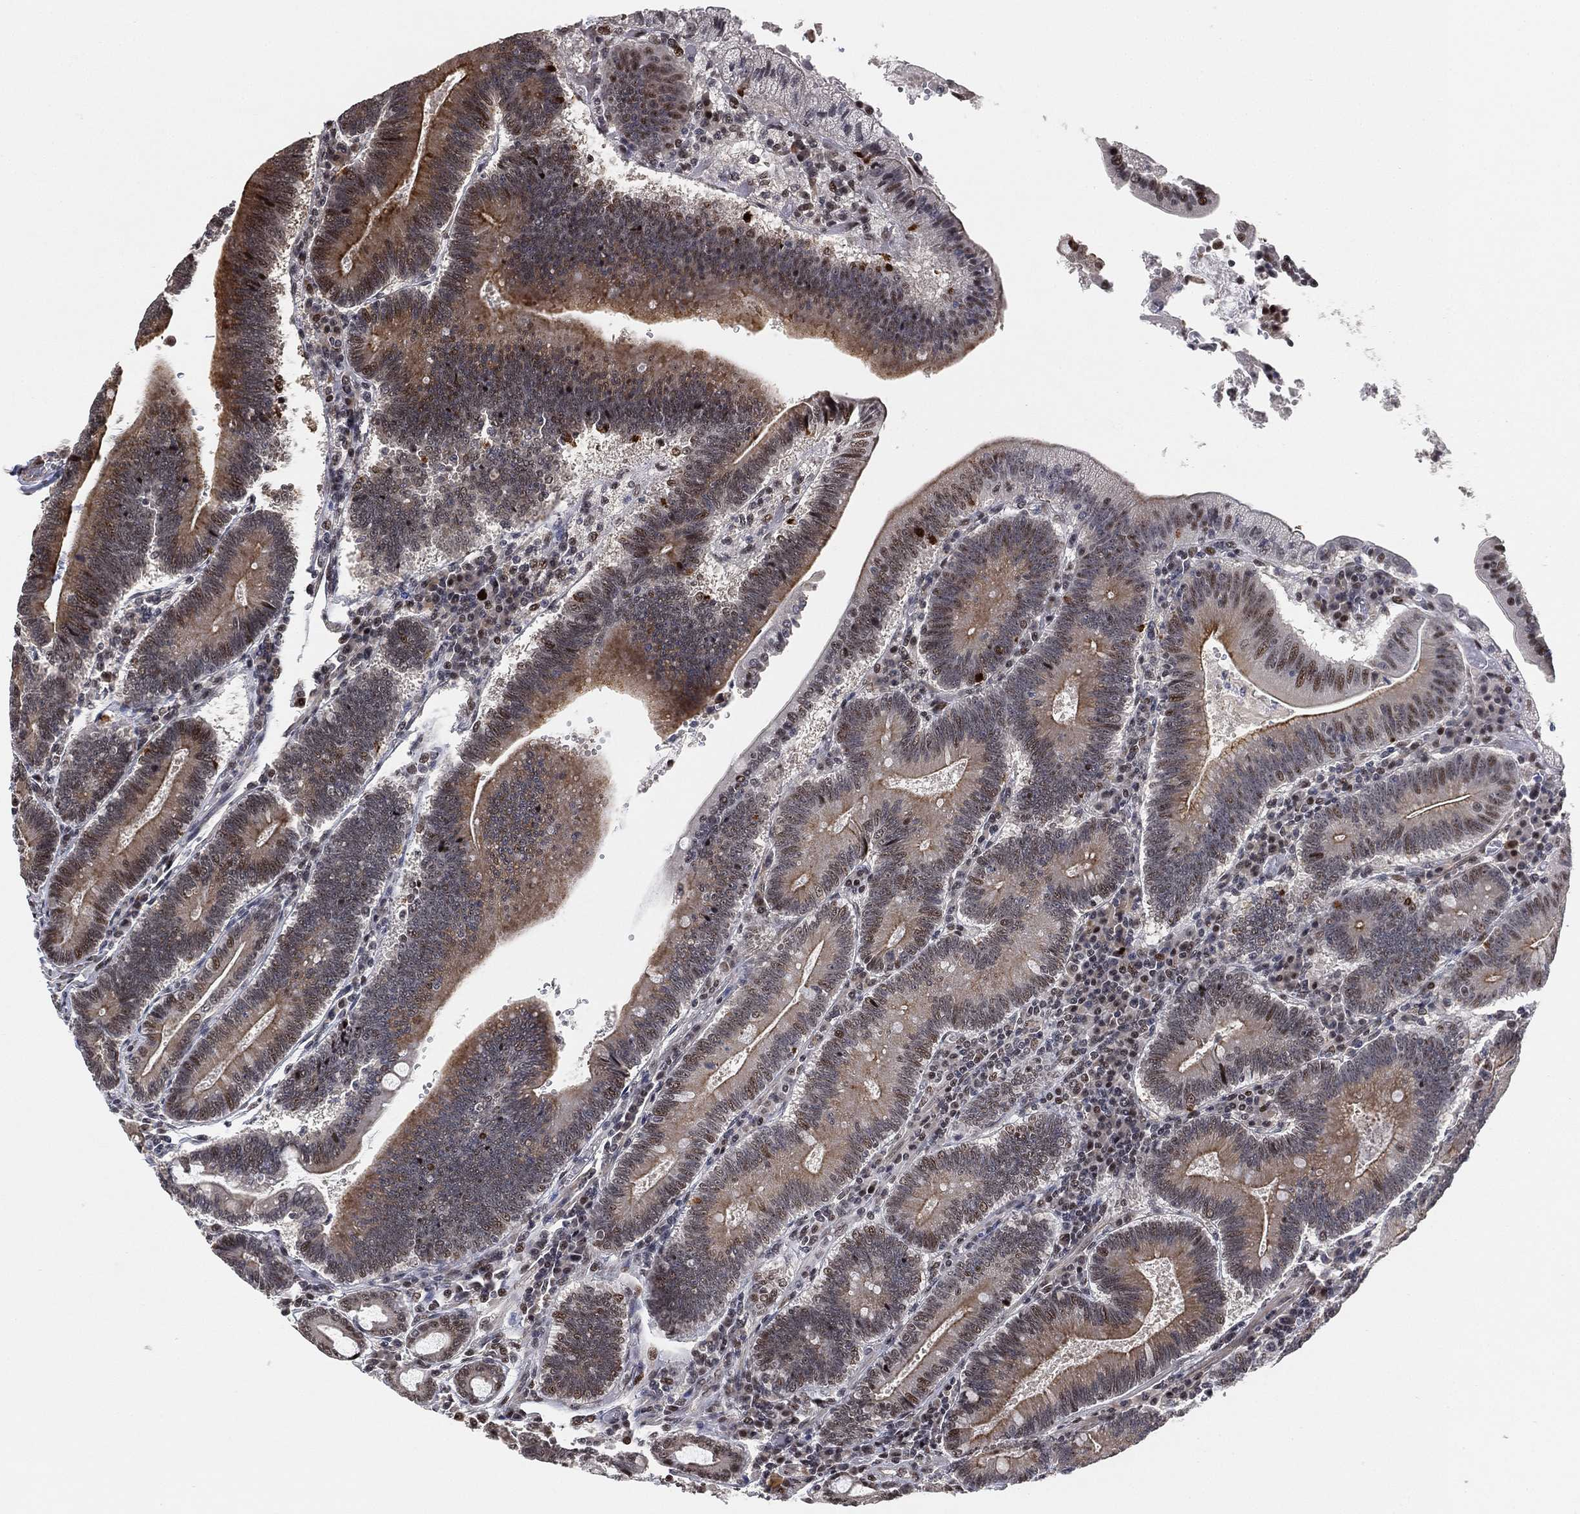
{"staining": {"intensity": "moderate", "quantity": "<25%", "location": "cytoplasmic/membranous,nuclear"}, "tissue": "duodenum", "cell_type": "Glandular cells", "image_type": "normal", "snomed": [{"axis": "morphology", "description": "Normal tissue, NOS"}, {"axis": "topography", "description": "Duodenum"}], "caption": "Duodenum stained with a protein marker displays moderate staining in glandular cells.", "gene": "ZSCAN30", "patient": {"sex": "female", "age": 62}}